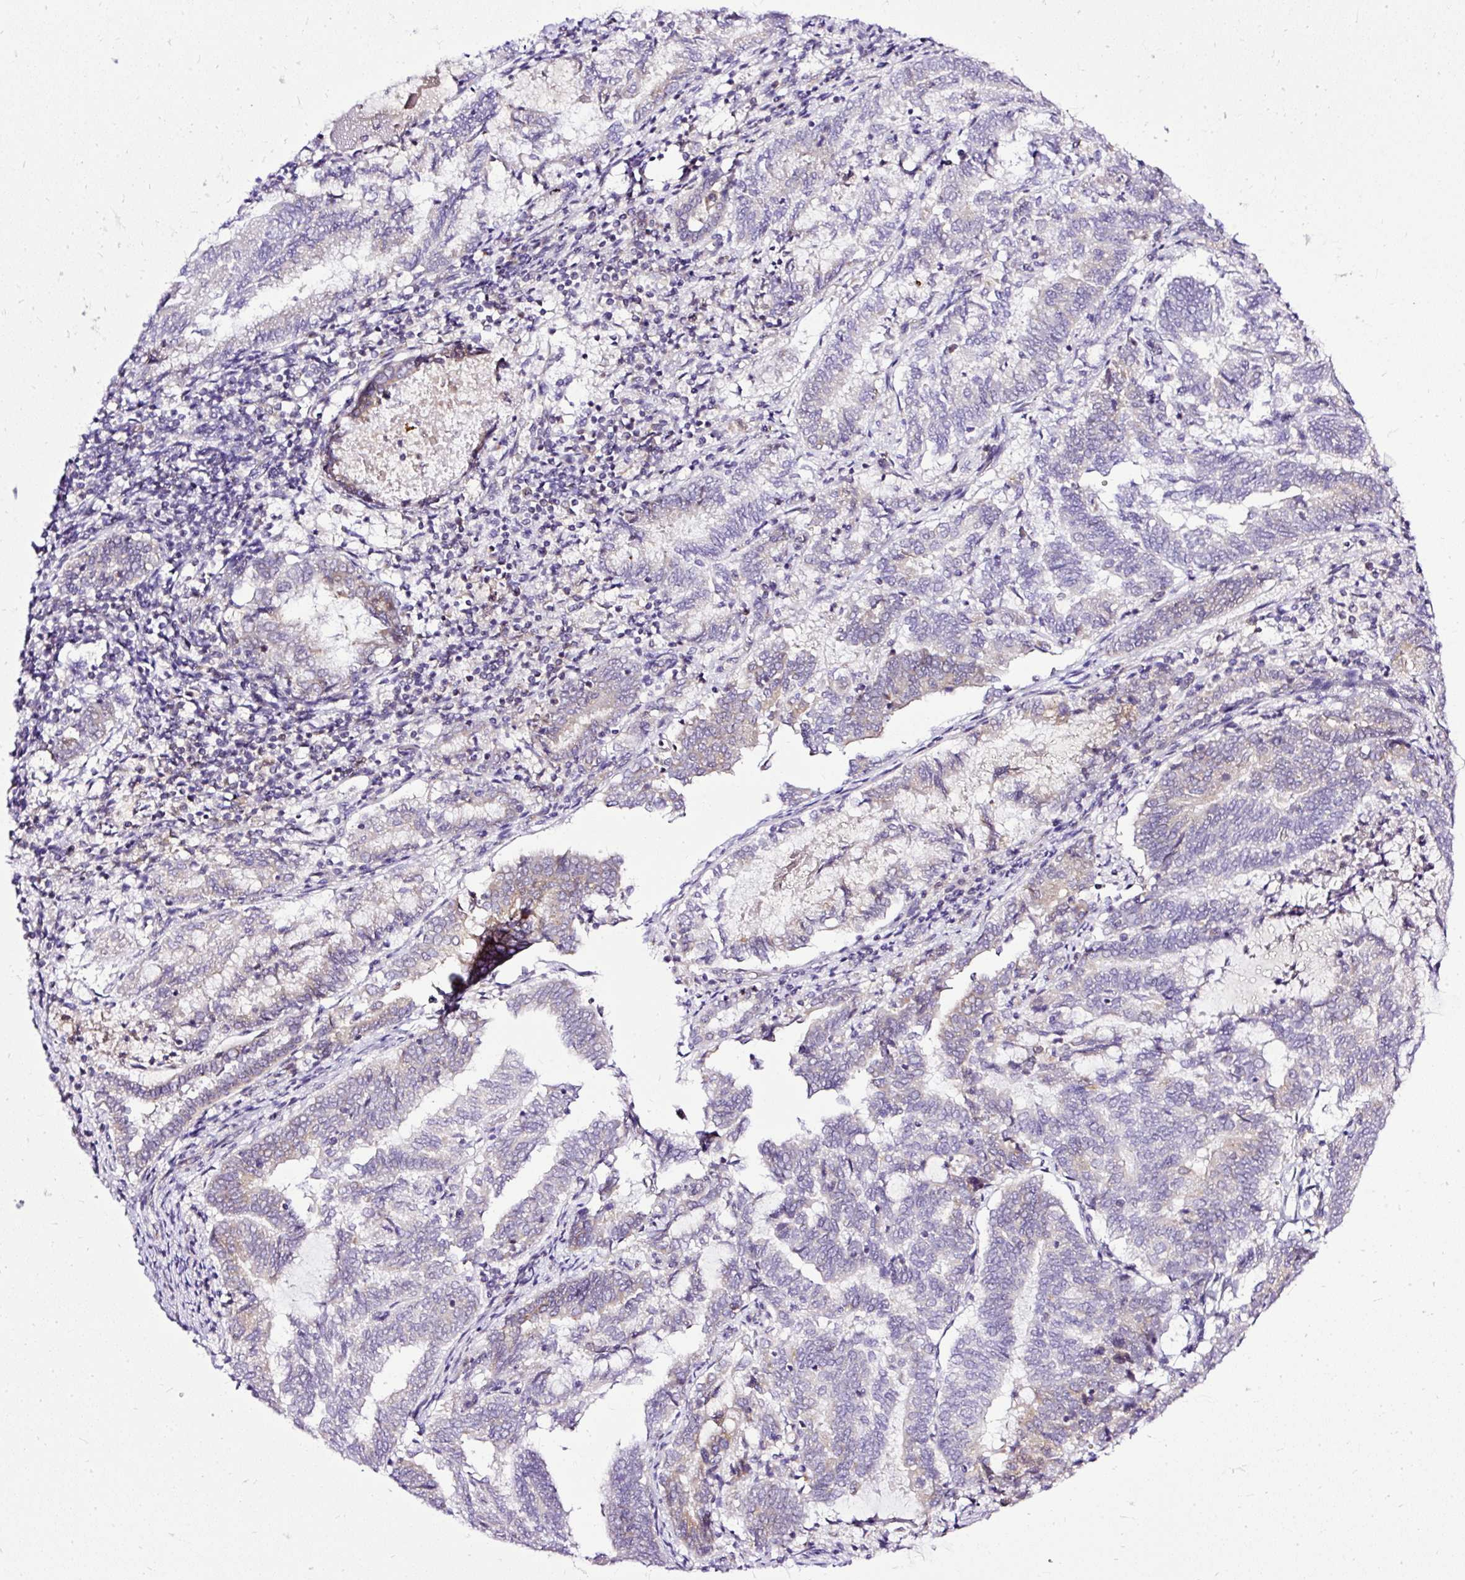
{"staining": {"intensity": "weak", "quantity": "<25%", "location": "cytoplasmic/membranous"}, "tissue": "endometrial cancer", "cell_type": "Tumor cells", "image_type": "cancer", "snomed": [{"axis": "morphology", "description": "Adenocarcinoma, NOS"}, {"axis": "topography", "description": "Endometrium"}], "caption": "Endometrial cancer (adenocarcinoma) was stained to show a protein in brown. There is no significant staining in tumor cells.", "gene": "AMFR", "patient": {"sex": "female", "age": 80}}